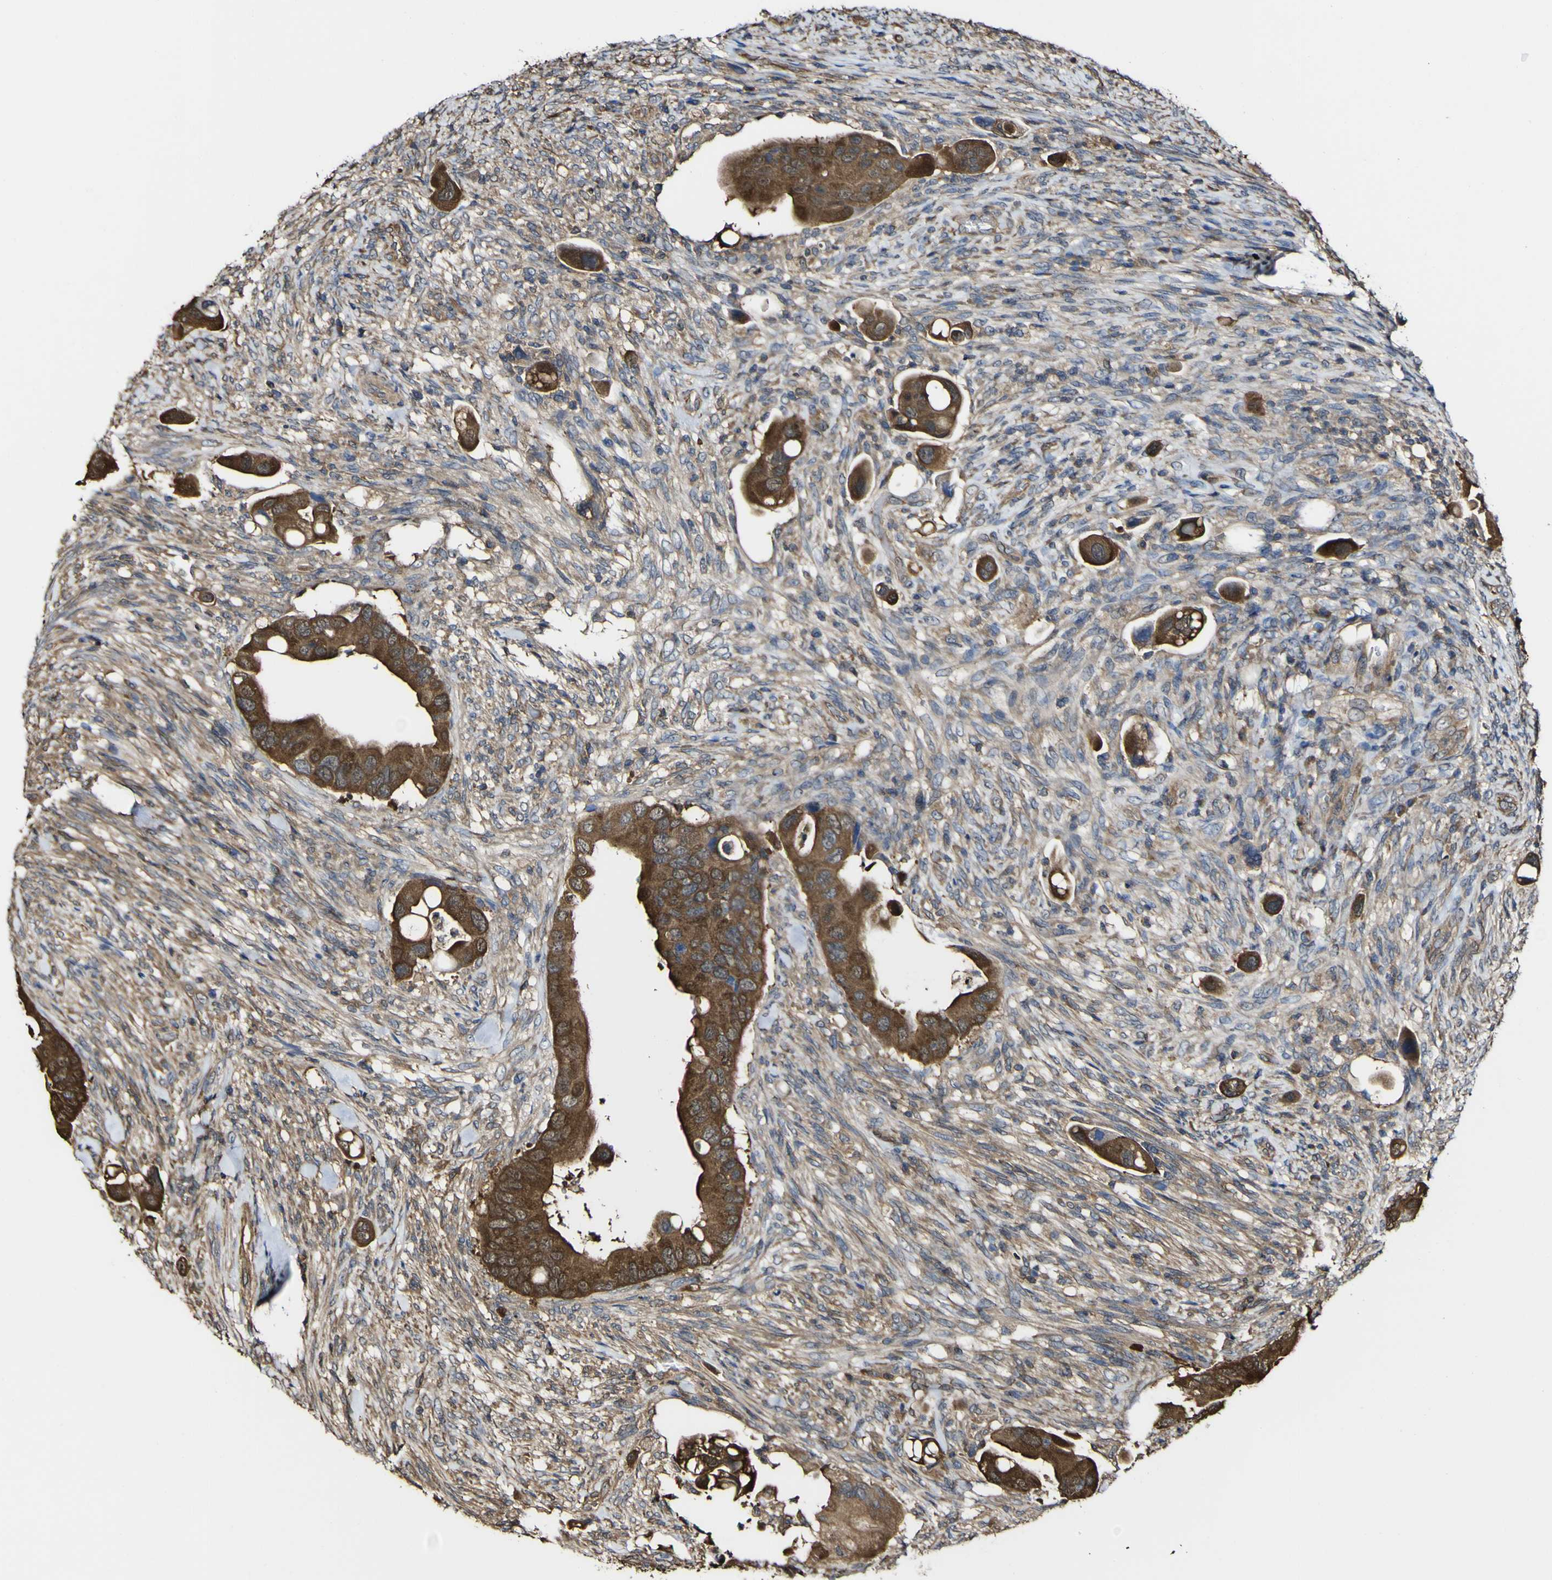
{"staining": {"intensity": "moderate", "quantity": ">75%", "location": "cytoplasmic/membranous"}, "tissue": "colorectal cancer", "cell_type": "Tumor cells", "image_type": "cancer", "snomed": [{"axis": "morphology", "description": "Adenocarcinoma, NOS"}, {"axis": "topography", "description": "Rectum"}], "caption": "Human adenocarcinoma (colorectal) stained with a protein marker shows moderate staining in tumor cells.", "gene": "PTPRR", "patient": {"sex": "female", "age": 57}}